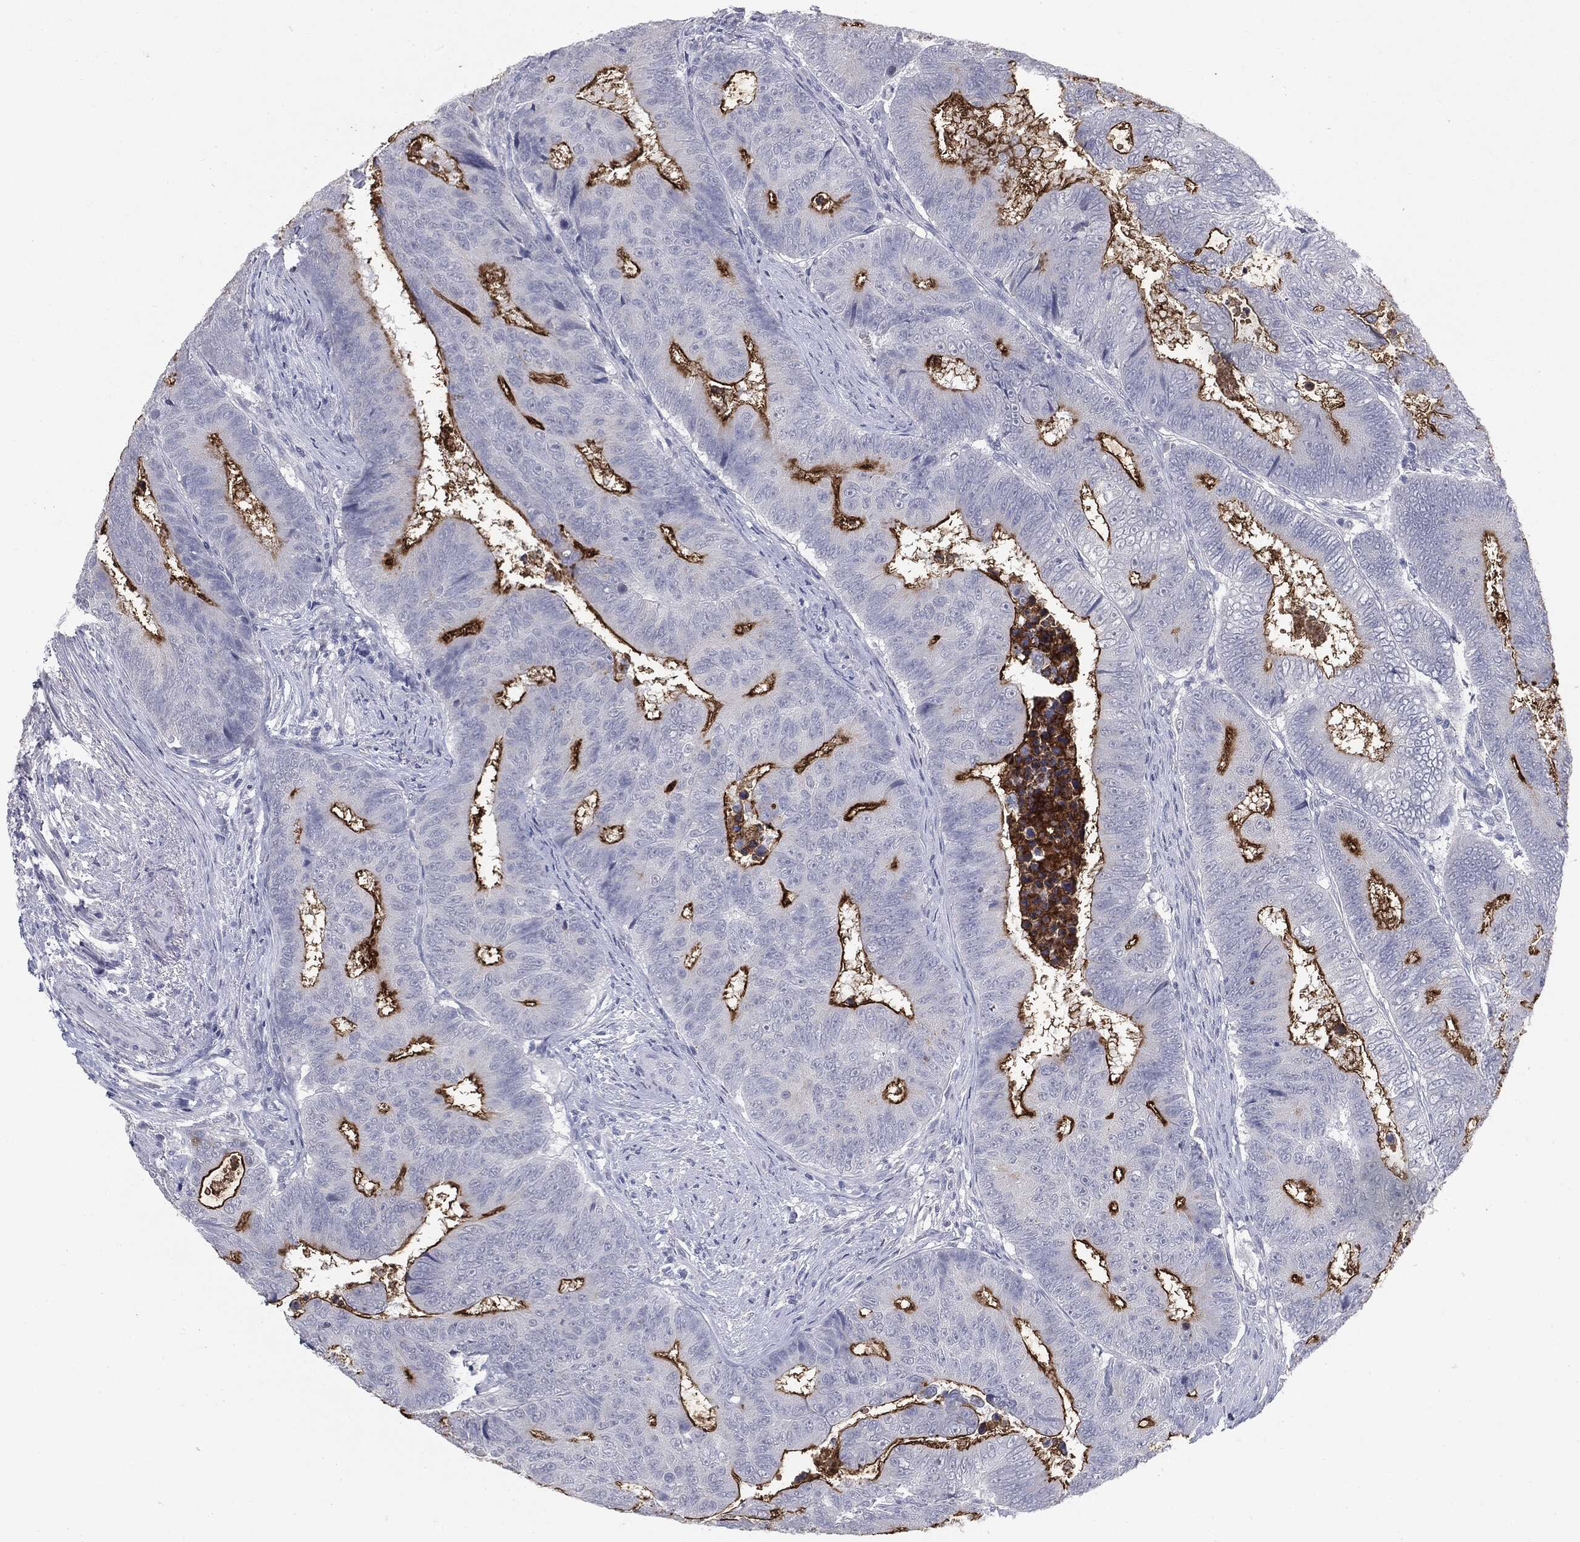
{"staining": {"intensity": "strong", "quantity": "<25%", "location": "cytoplasmic/membranous"}, "tissue": "colorectal cancer", "cell_type": "Tumor cells", "image_type": "cancer", "snomed": [{"axis": "morphology", "description": "Adenocarcinoma, NOS"}, {"axis": "topography", "description": "Colon"}], "caption": "A high-resolution histopathology image shows immunohistochemistry (IHC) staining of colorectal cancer (adenocarcinoma), which exhibits strong cytoplasmic/membranous expression in about <25% of tumor cells. The protein is shown in brown color, while the nuclei are stained blue.", "gene": "MUC1", "patient": {"sex": "female", "age": 48}}